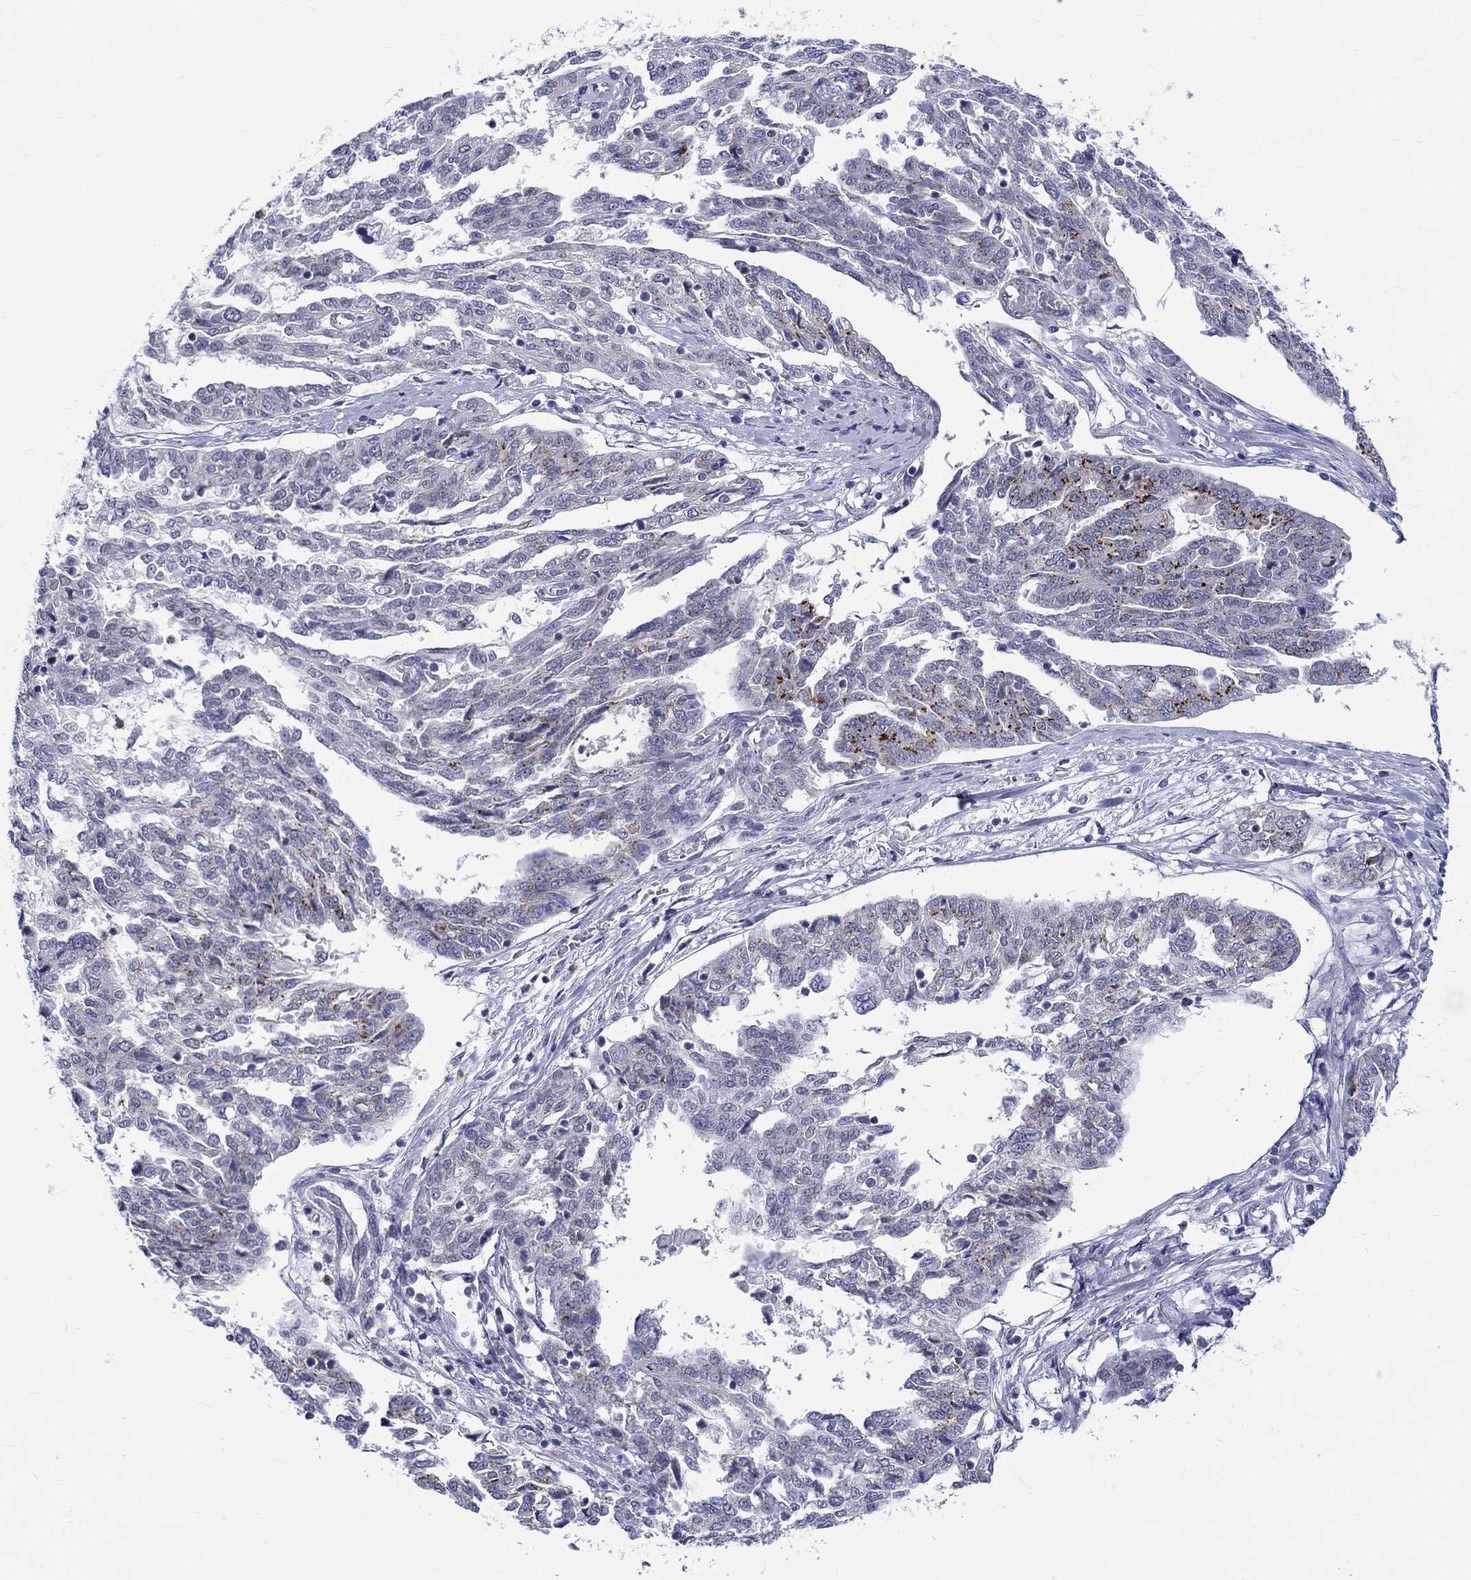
{"staining": {"intensity": "strong", "quantity": "<25%", "location": "cytoplasmic/membranous"}, "tissue": "ovarian cancer", "cell_type": "Tumor cells", "image_type": "cancer", "snomed": [{"axis": "morphology", "description": "Cystadenocarcinoma, serous, NOS"}, {"axis": "topography", "description": "Ovary"}], "caption": "An image of ovarian cancer (serous cystadenocarcinoma) stained for a protein exhibits strong cytoplasmic/membranous brown staining in tumor cells.", "gene": "ST6GALNAC1", "patient": {"sex": "female", "age": 67}}